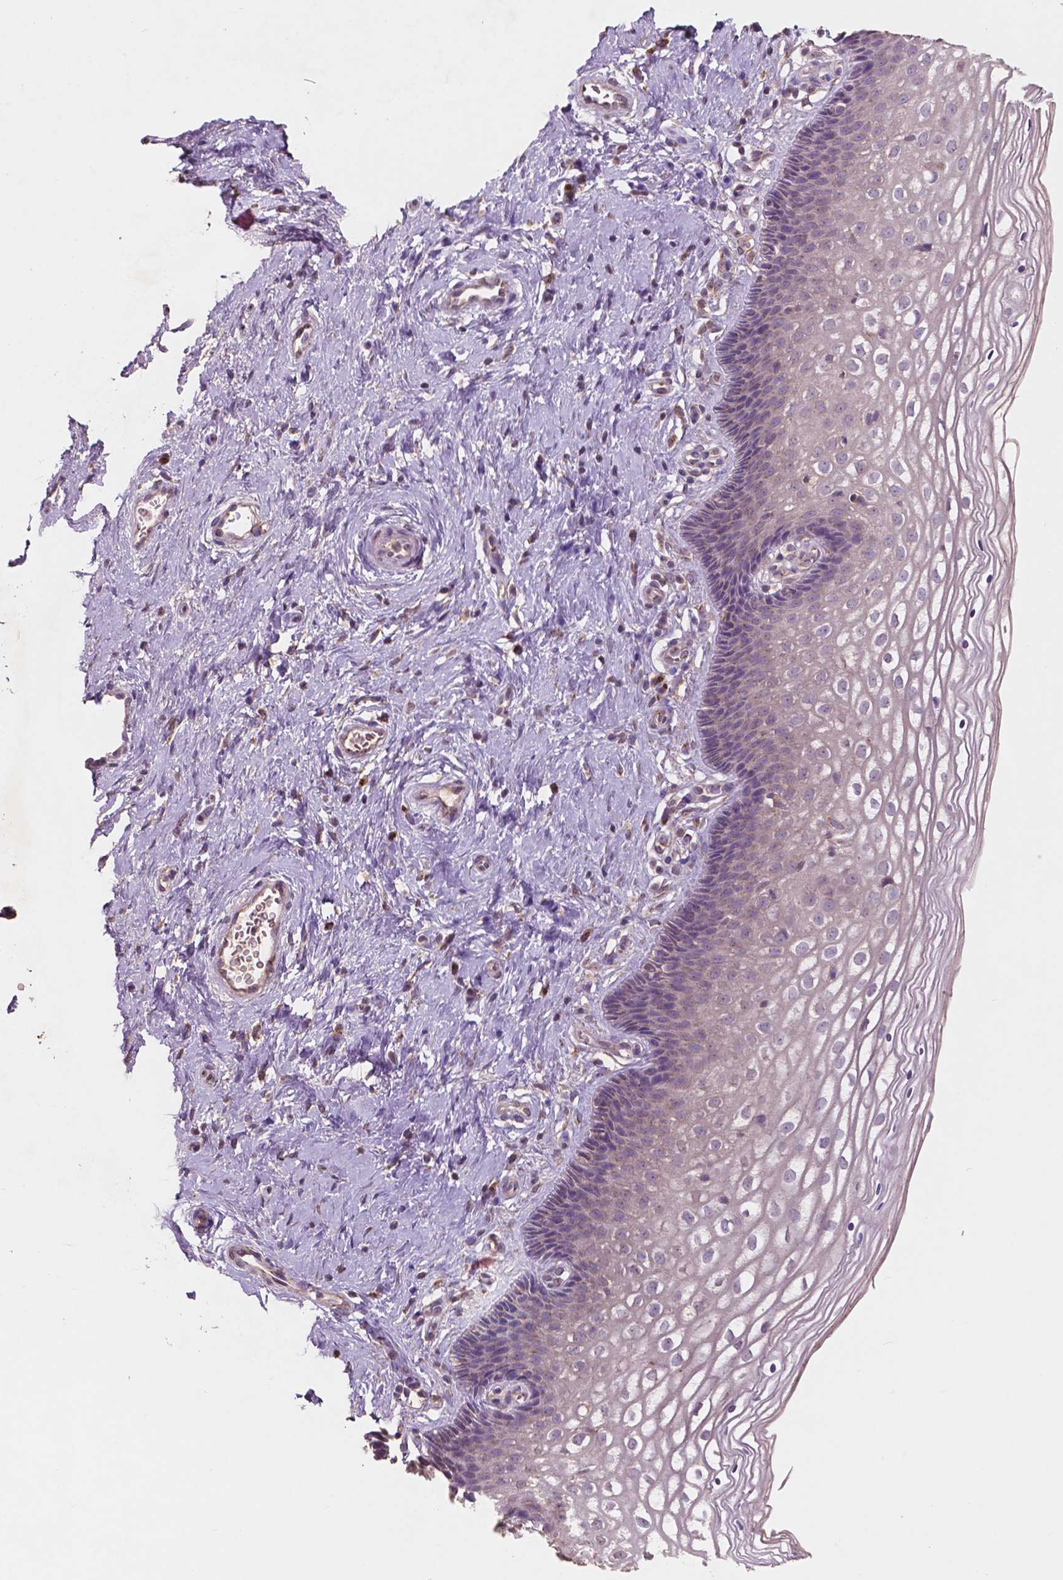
{"staining": {"intensity": "weak", "quantity": "<25%", "location": "cytoplasmic/membranous"}, "tissue": "cervix", "cell_type": "Glandular cells", "image_type": "normal", "snomed": [{"axis": "morphology", "description": "Normal tissue, NOS"}, {"axis": "topography", "description": "Cervix"}], "caption": "Cervix stained for a protein using IHC displays no expression glandular cells.", "gene": "CHPT1", "patient": {"sex": "female", "age": 34}}